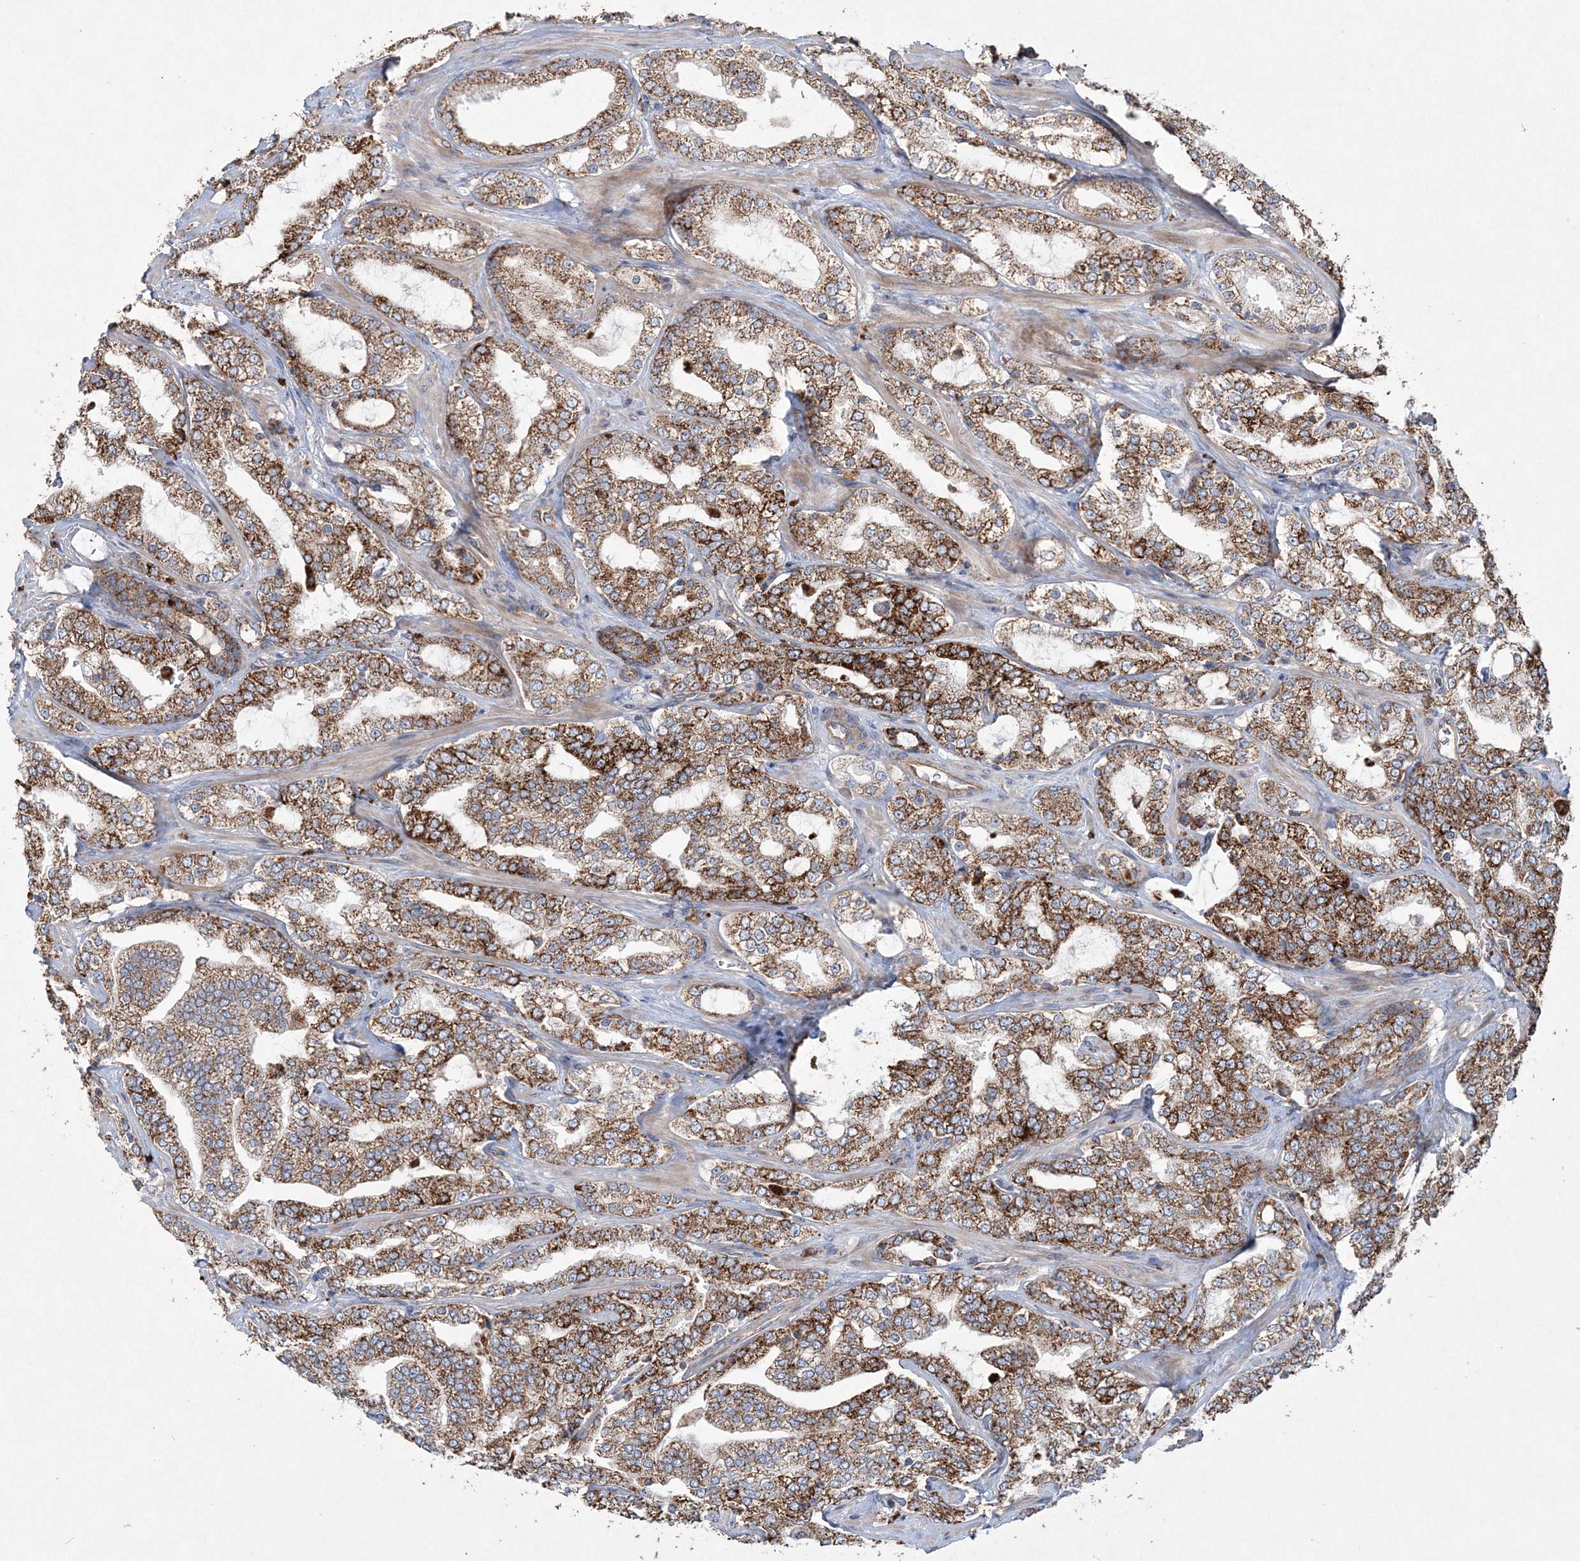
{"staining": {"intensity": "strong", "quantity": "25%-75%", "location": "cytoplasmic/membranous"}, "tissue": "prostate cancer", "cell_type": "Tumor cells", "image_type": "cancer", "snomed": [{"axis": "morphology", "description": "Adenocarcinoma, High grade"}, {"axis": "topography", "description": "Prostate"}], "caption": "Human adenocarcinoma (high-grade) (prostate) stained with a brown dye shows strong cytoplasmic/membranous positive expression in about 25%-75% of tumor cells.", "gene": "TTC7A", "patient": {"sex": "male", "age": 64}}